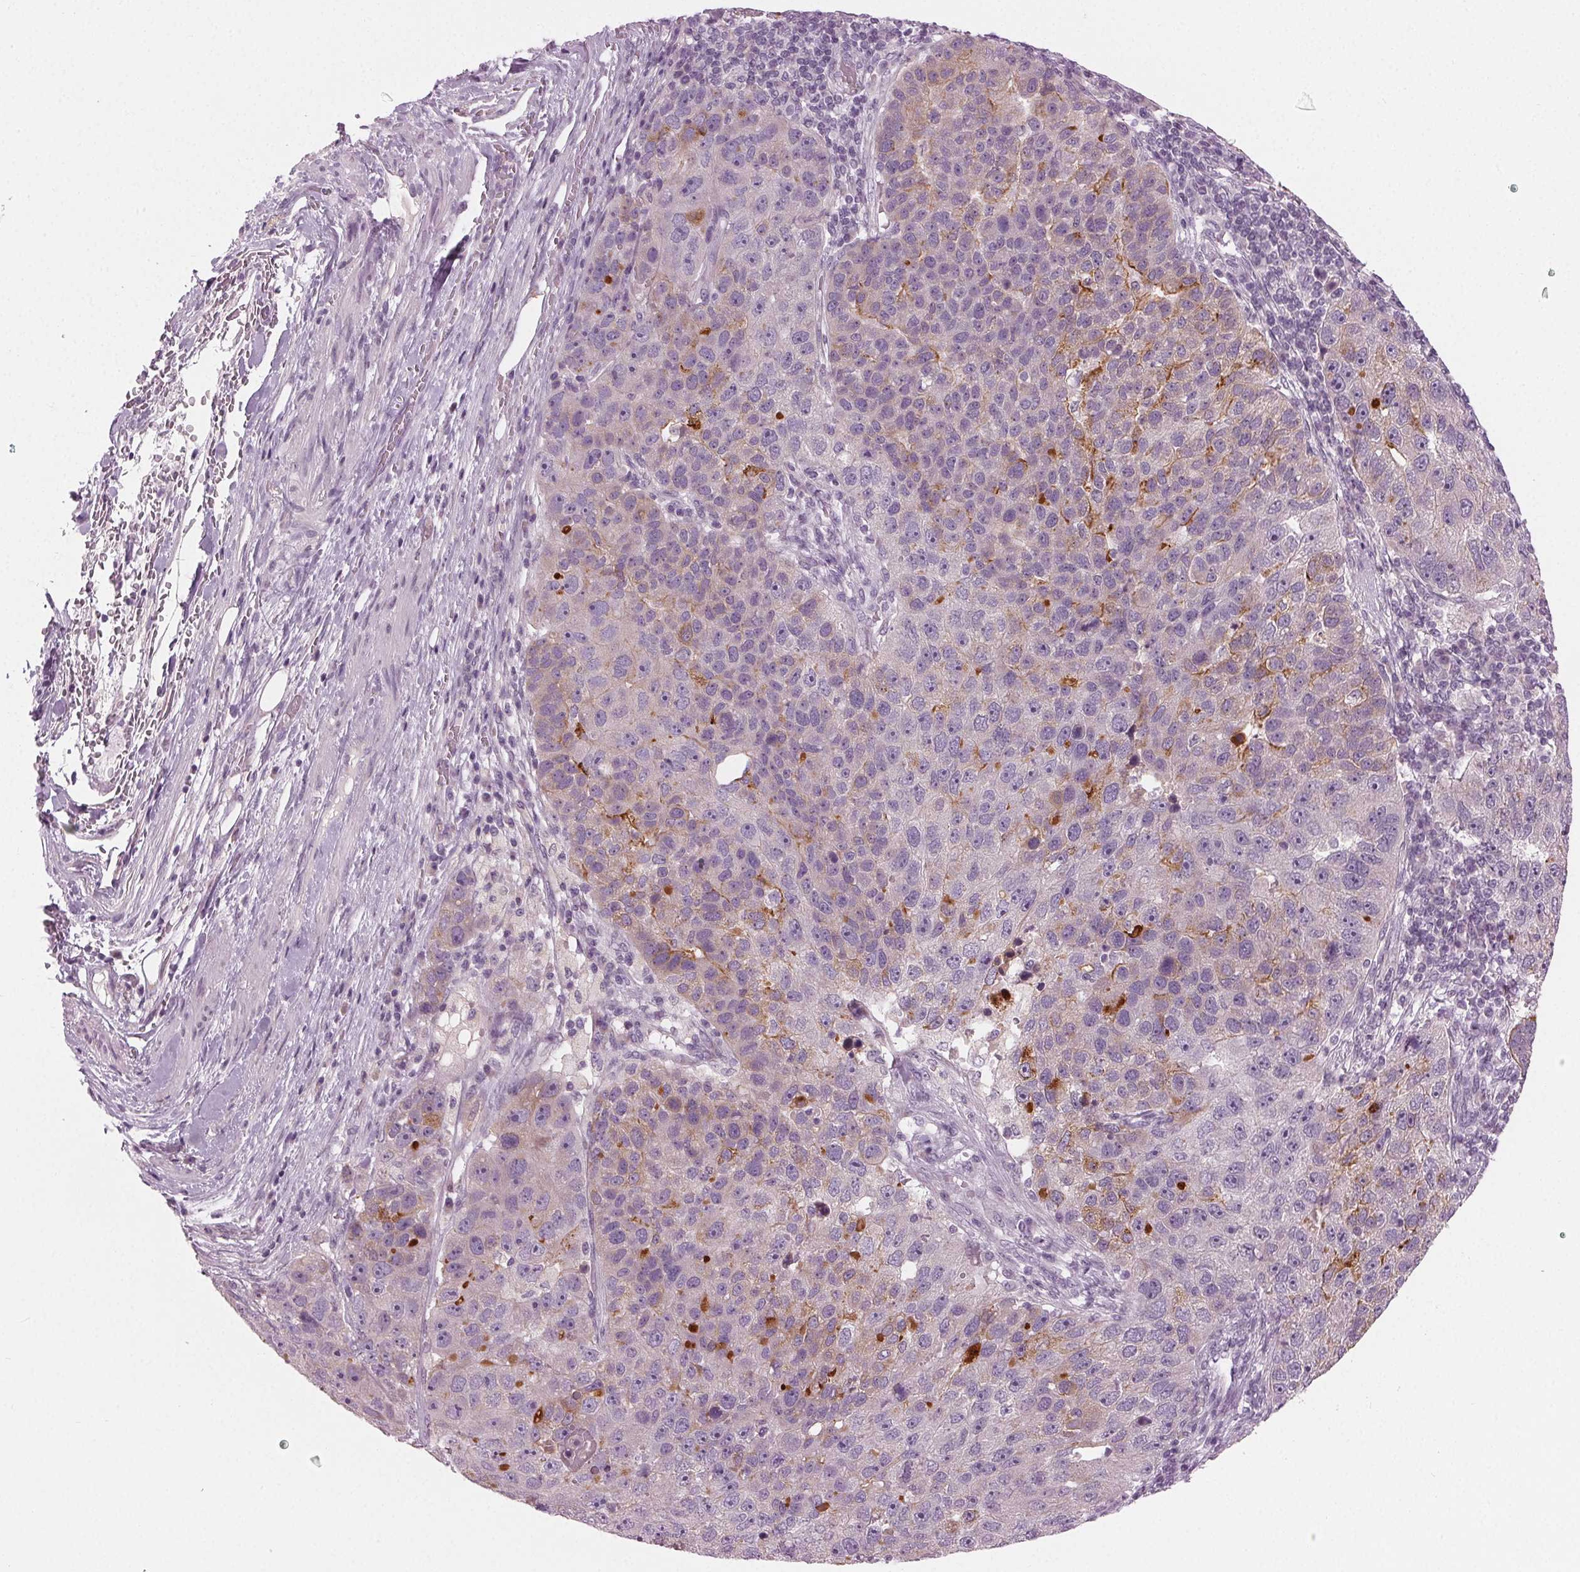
{"staining": {"intensity": "moderate", "quantity": "<25%", "location": "cytoplasmic/membranous"}, "tissue": "pancreatic cancer", "cell_type": "Tumor cells", "image_type": "cancer", "snomed": [{"axis": "morphology", "description": "Adenocarcinoma, NOS"}, {"axis": "topography", "description": "Pancreas"}], "caption": "Immunohistochemistry (IHC) of human pancreatic cancer (adenocarcinoma) shows low levels of moderate cytoplasmic/membranous expression in approximately <25% of tumor cells. (DAB IHC with brightfield microscopy, high magnification).", "gene": "PRAP1", "patient": {"sex": "female", "age": 61}}